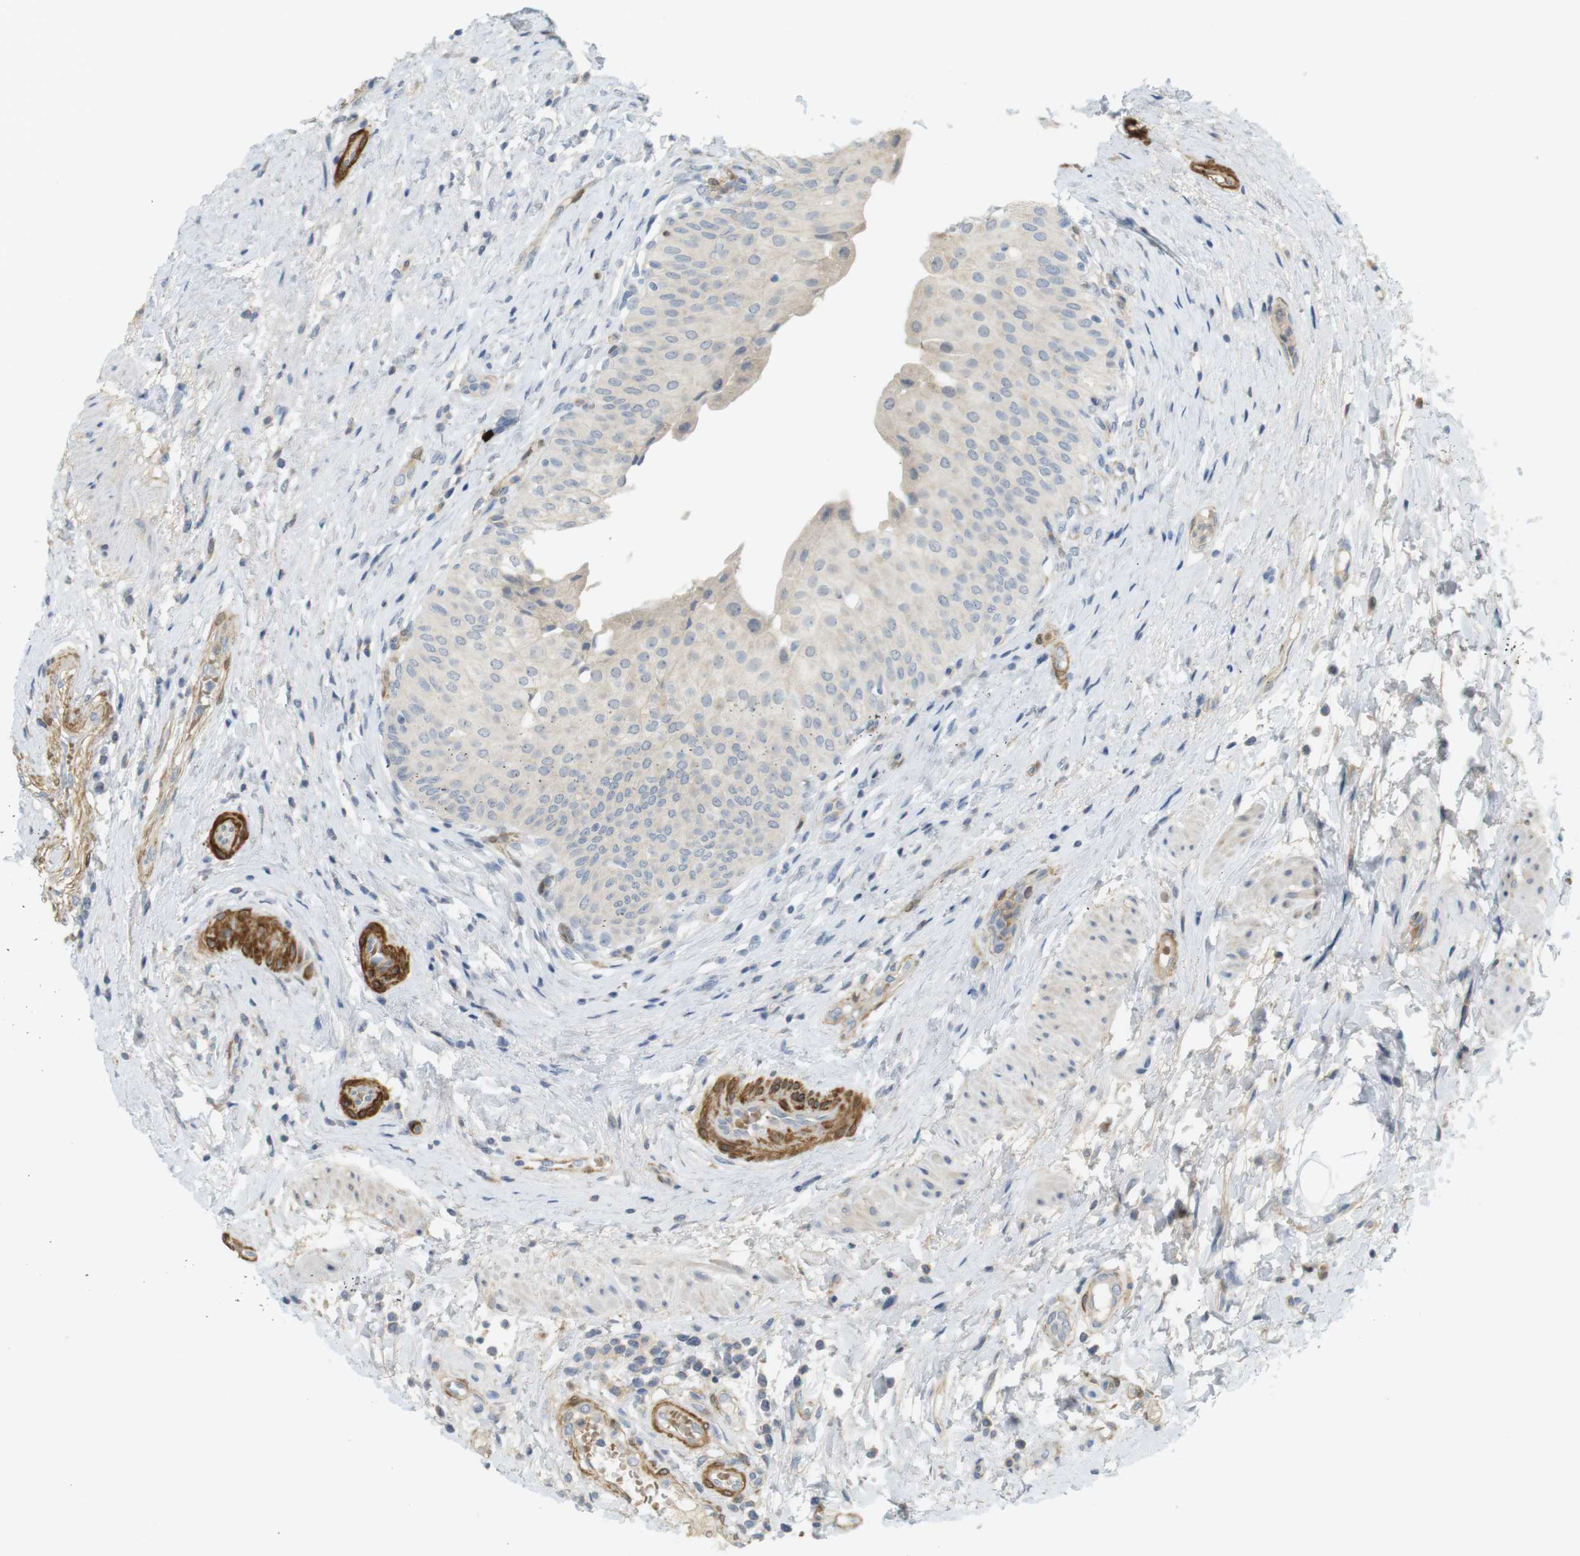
{"staining": {"intensity": "negative", "quantity": "none", "location": "none"}, "tissue": "urinary bladder", "cell_type": "Urothelial cells", "image_type": "normal", "snomed": [{"axis": "morphology", "description": "Normal tissue, NOS"}, {"axis": "morphology", "description": "Urothelial carcinoma, High grade"}, {"axis": "topography", "description": "Urinary bladder"}], "caption": "Immunohistochemistry (IHC) micrograph of normal urinary bladder: human urinary bladder stained with DAB displays no significant protein positivity in urothelial cells. Brightfield microscopy of immunohistochemistry stained with DAB (3,3'-diaminobenzidine) (brown) and hematoxylin (blue), captured at high magnification.", "gene": "PDE3A", "patient": {"sex": "male", "age": 46}}